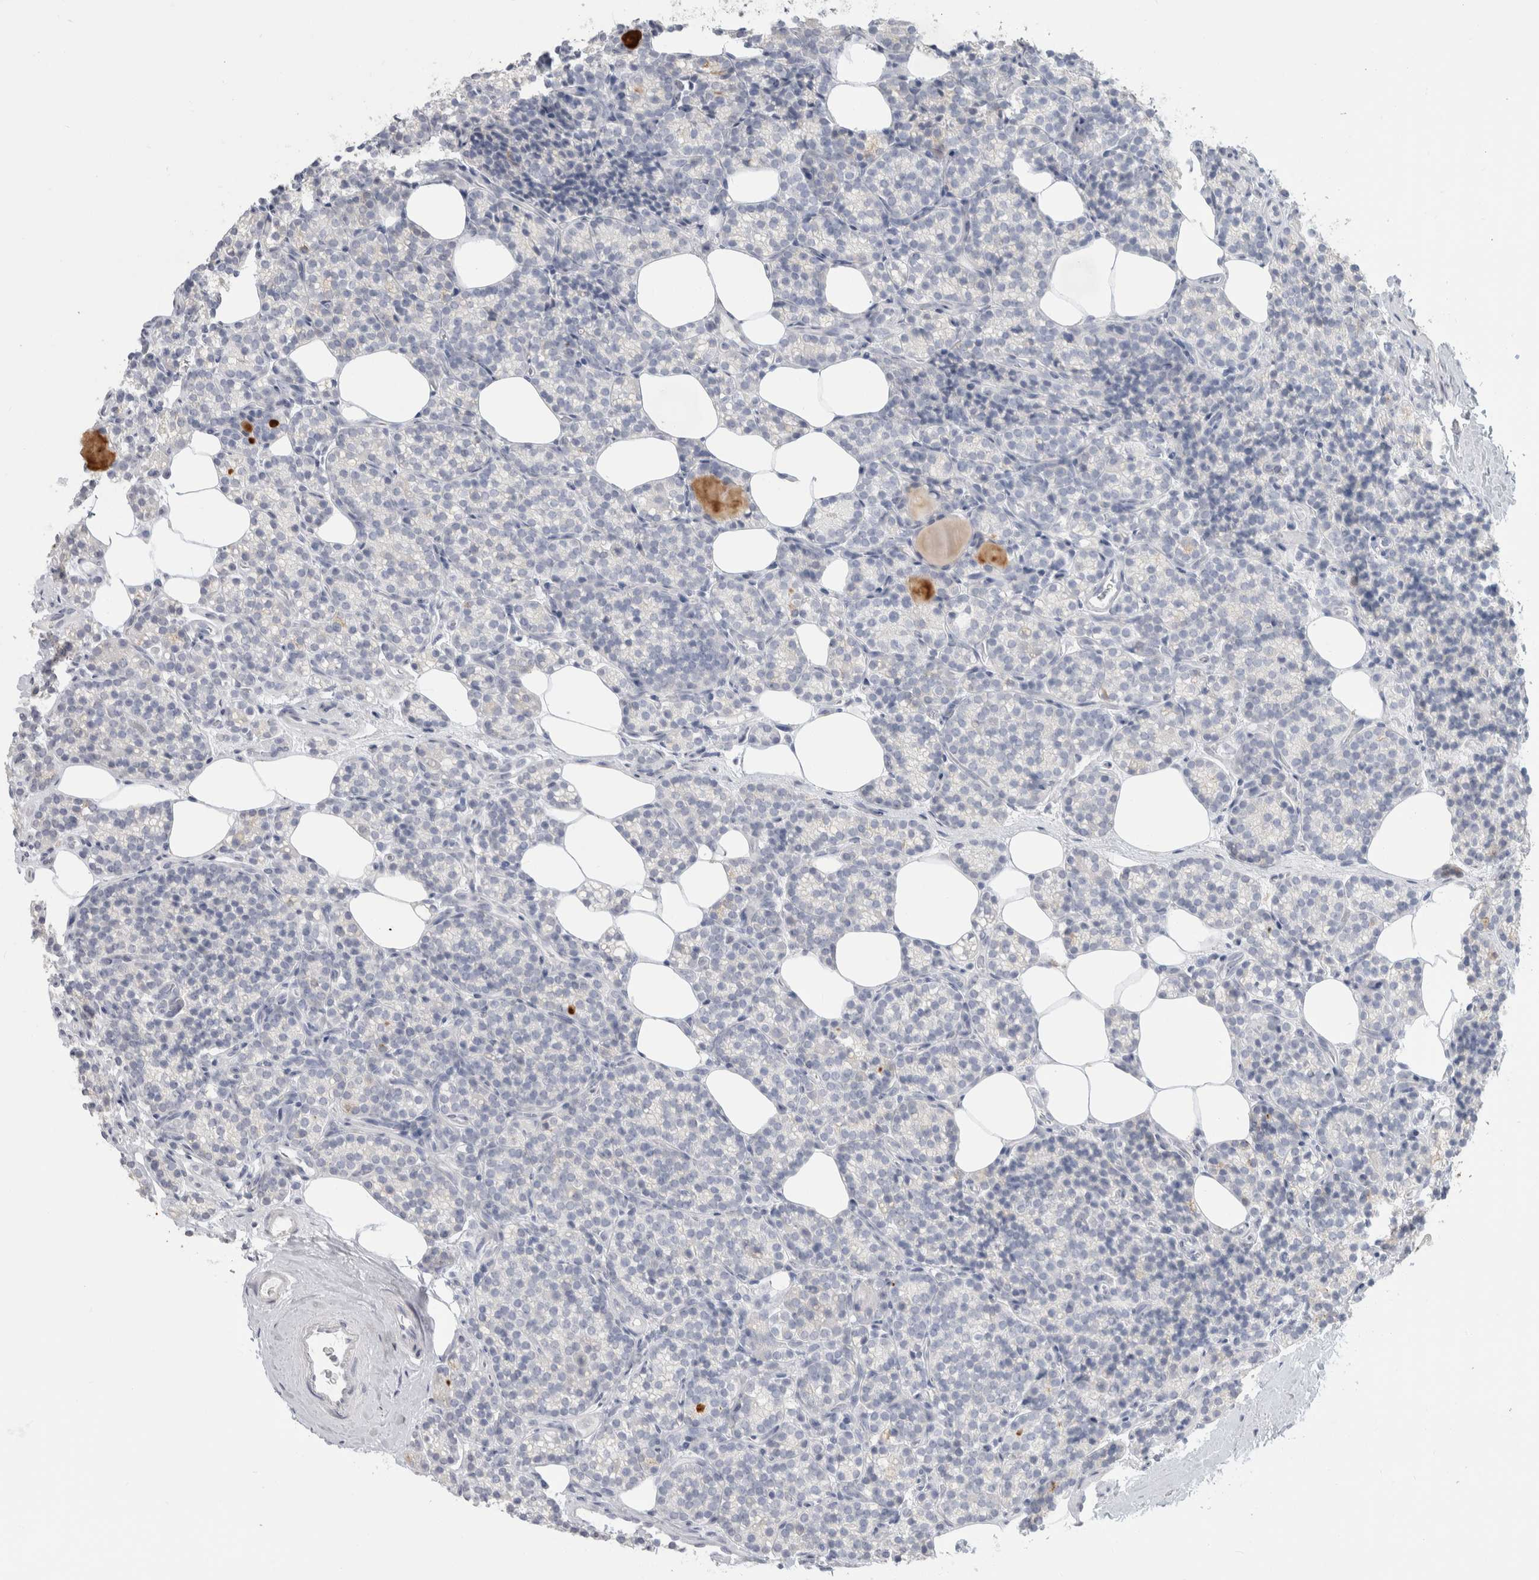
{"staining": {"intensity": "negative", "quantity": "none", "location": "none"}, "tissue": "parathyroid gland", "cell_type": "Glandular cells", "image_type": "normal", "snomed": [{"axis": "morphology", "description": "Normal tissue, NOS"}, {"axis": "topography", "description": "Parathyroid gland"}], "caption": "DAB immunohistochemical staining of benign human parathyroid gland demonstrates no significant expression in glandular cells. (DAB IHC, high magnification).", "gene": "SLC6A1", "patient": {"sex": "male", "age": 85}}